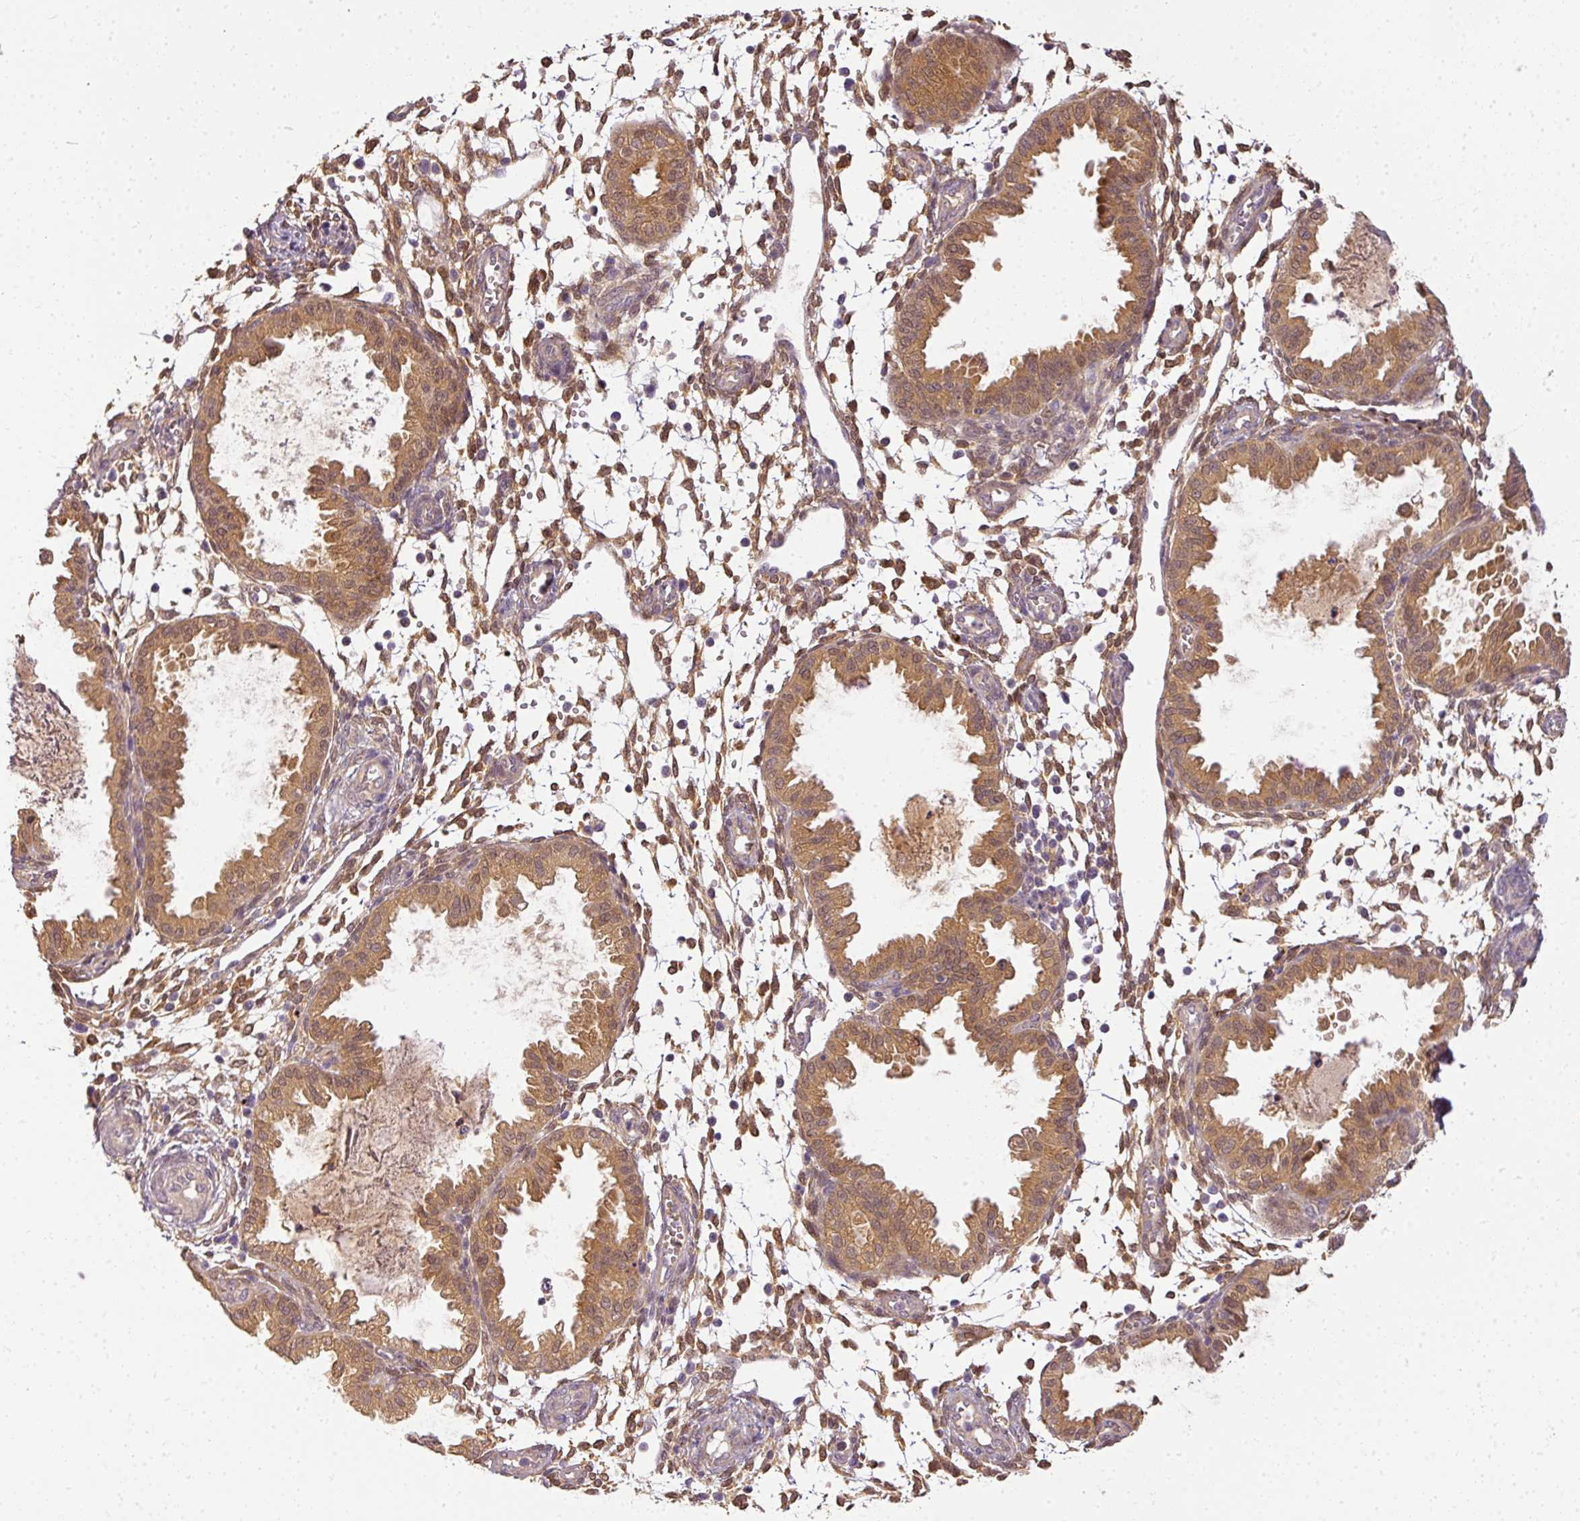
{"staining": {"intensity": "moderate", "quantity": "<25%", "location": "cytoplasmic/membranous"}, "tissue": "endometrium", "cell_type": "Cells in endometrial stroma", "image_type": "normal", "snomed": [{"axis": "morphology", "description": "Normal tissue, NOS"}, {"axis": "topography", "description": "Endometrium"}], "caption": "A photomicrograph of human endometrium stained for a protein displays moderate cytoplasmic/membranous brown staining in cells in endometrial stroma. (Brightfield microscopy of DAB IHC at high magnification).", "gene": "ADH5", "patient": {"sex": "female", "age": 33}}